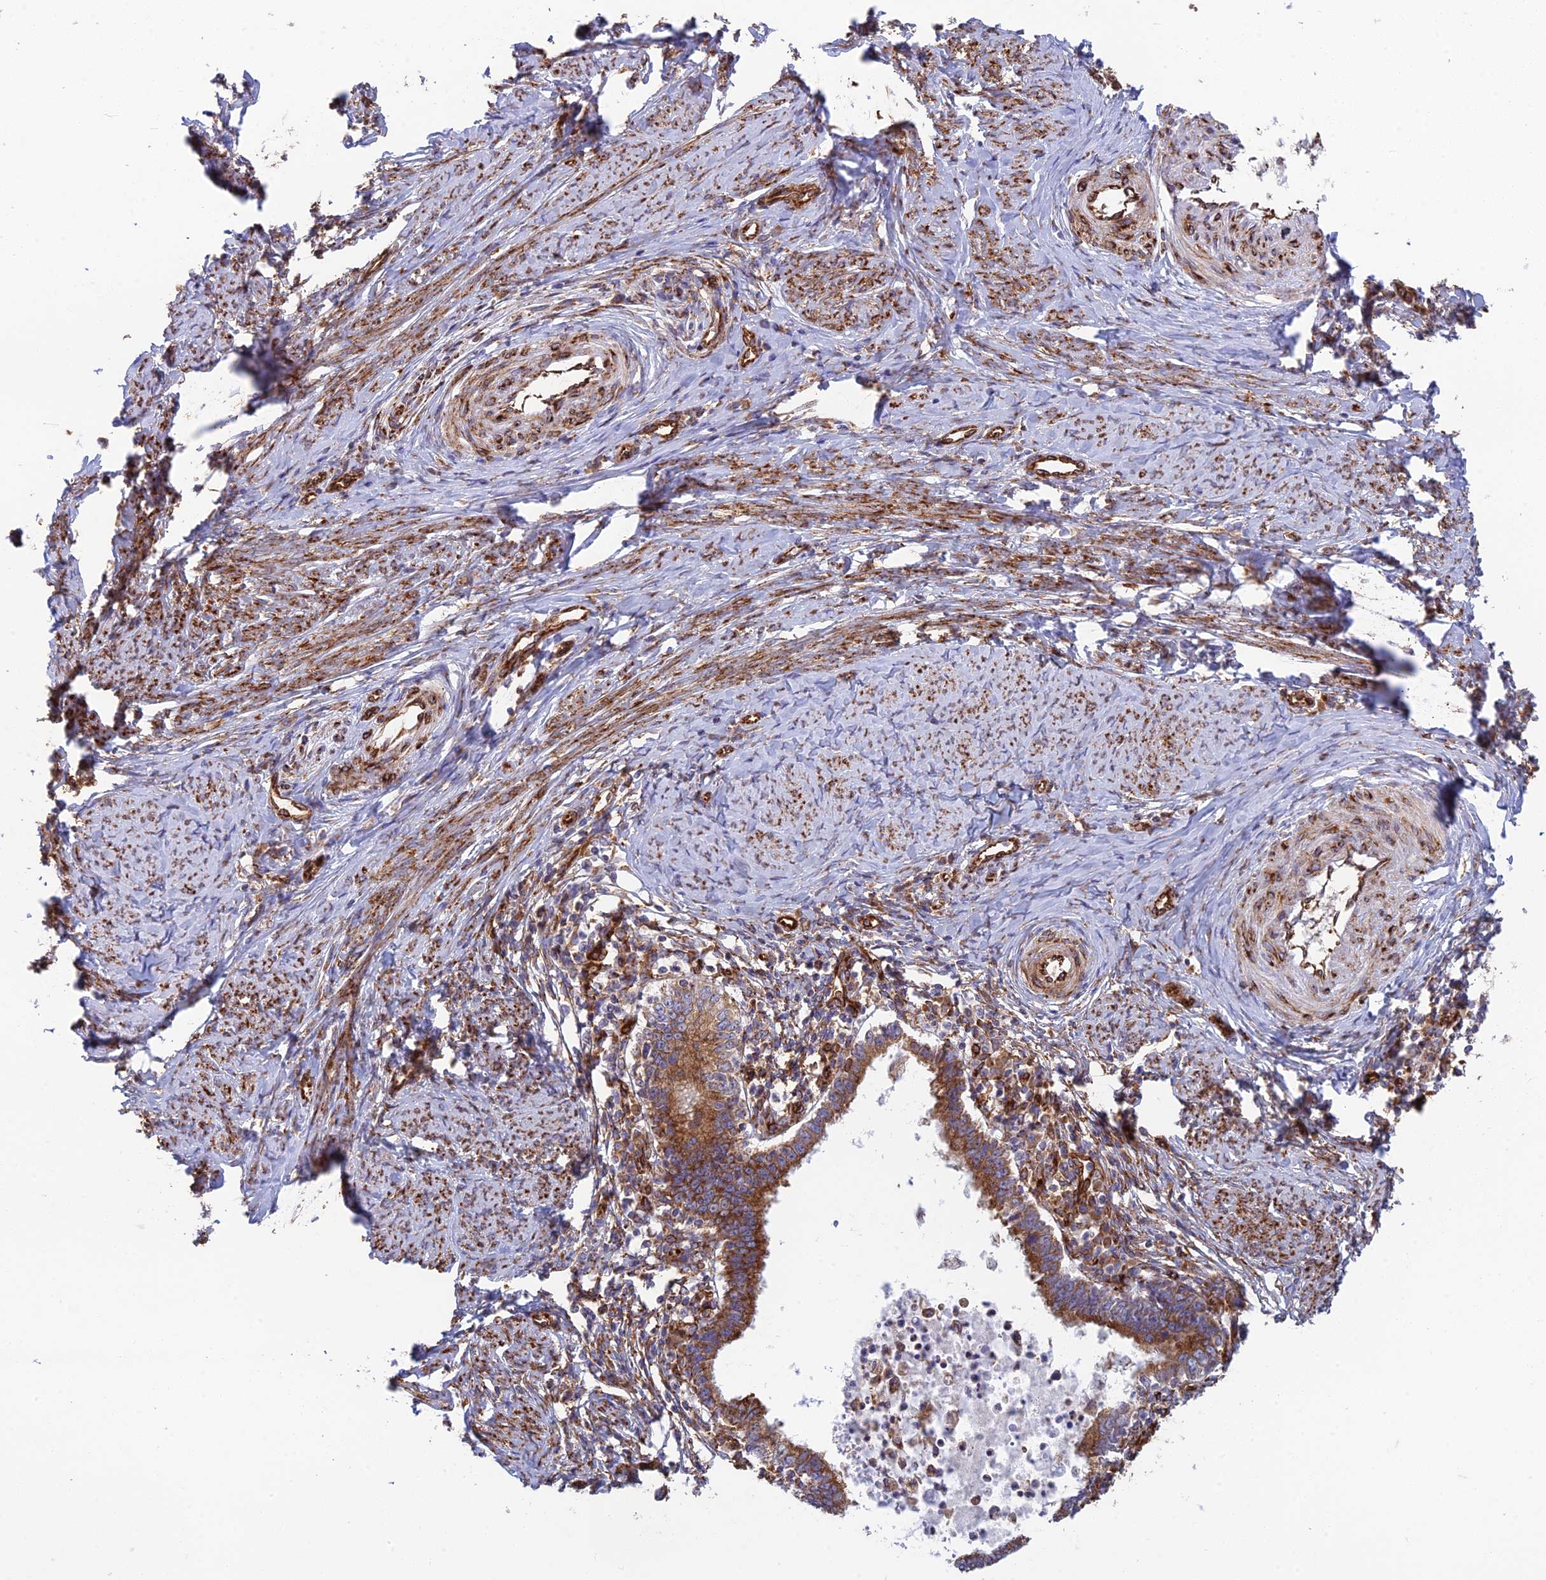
{"staining": {"intensity": "moderate", "quantity": ">75%", "location": "cytoplasmic/membranous"}, "tissue": "cervical cancer", "cell_type": "Tumor cells", "image_type": "cancer", "snomed": [{"axis": "morphology", "description": "Adenocarcinoma, NOS"}, {"axis": "topography", "description": "Cervix"}], "caption": "Brown immunohistochemical staining in human adenocarcinoma (cervical) exhibits moderate cytoplasmic/membranous positivity in approximately >75% of tumor cells. (Stains: DAB (3,3'-diaminobenzidine) in brown, nuclei in blue, Microscopy: brightfield microscopy at high magnification).", "gene": "CCDC69", "patient": {"sex": "female", "age": 36}}